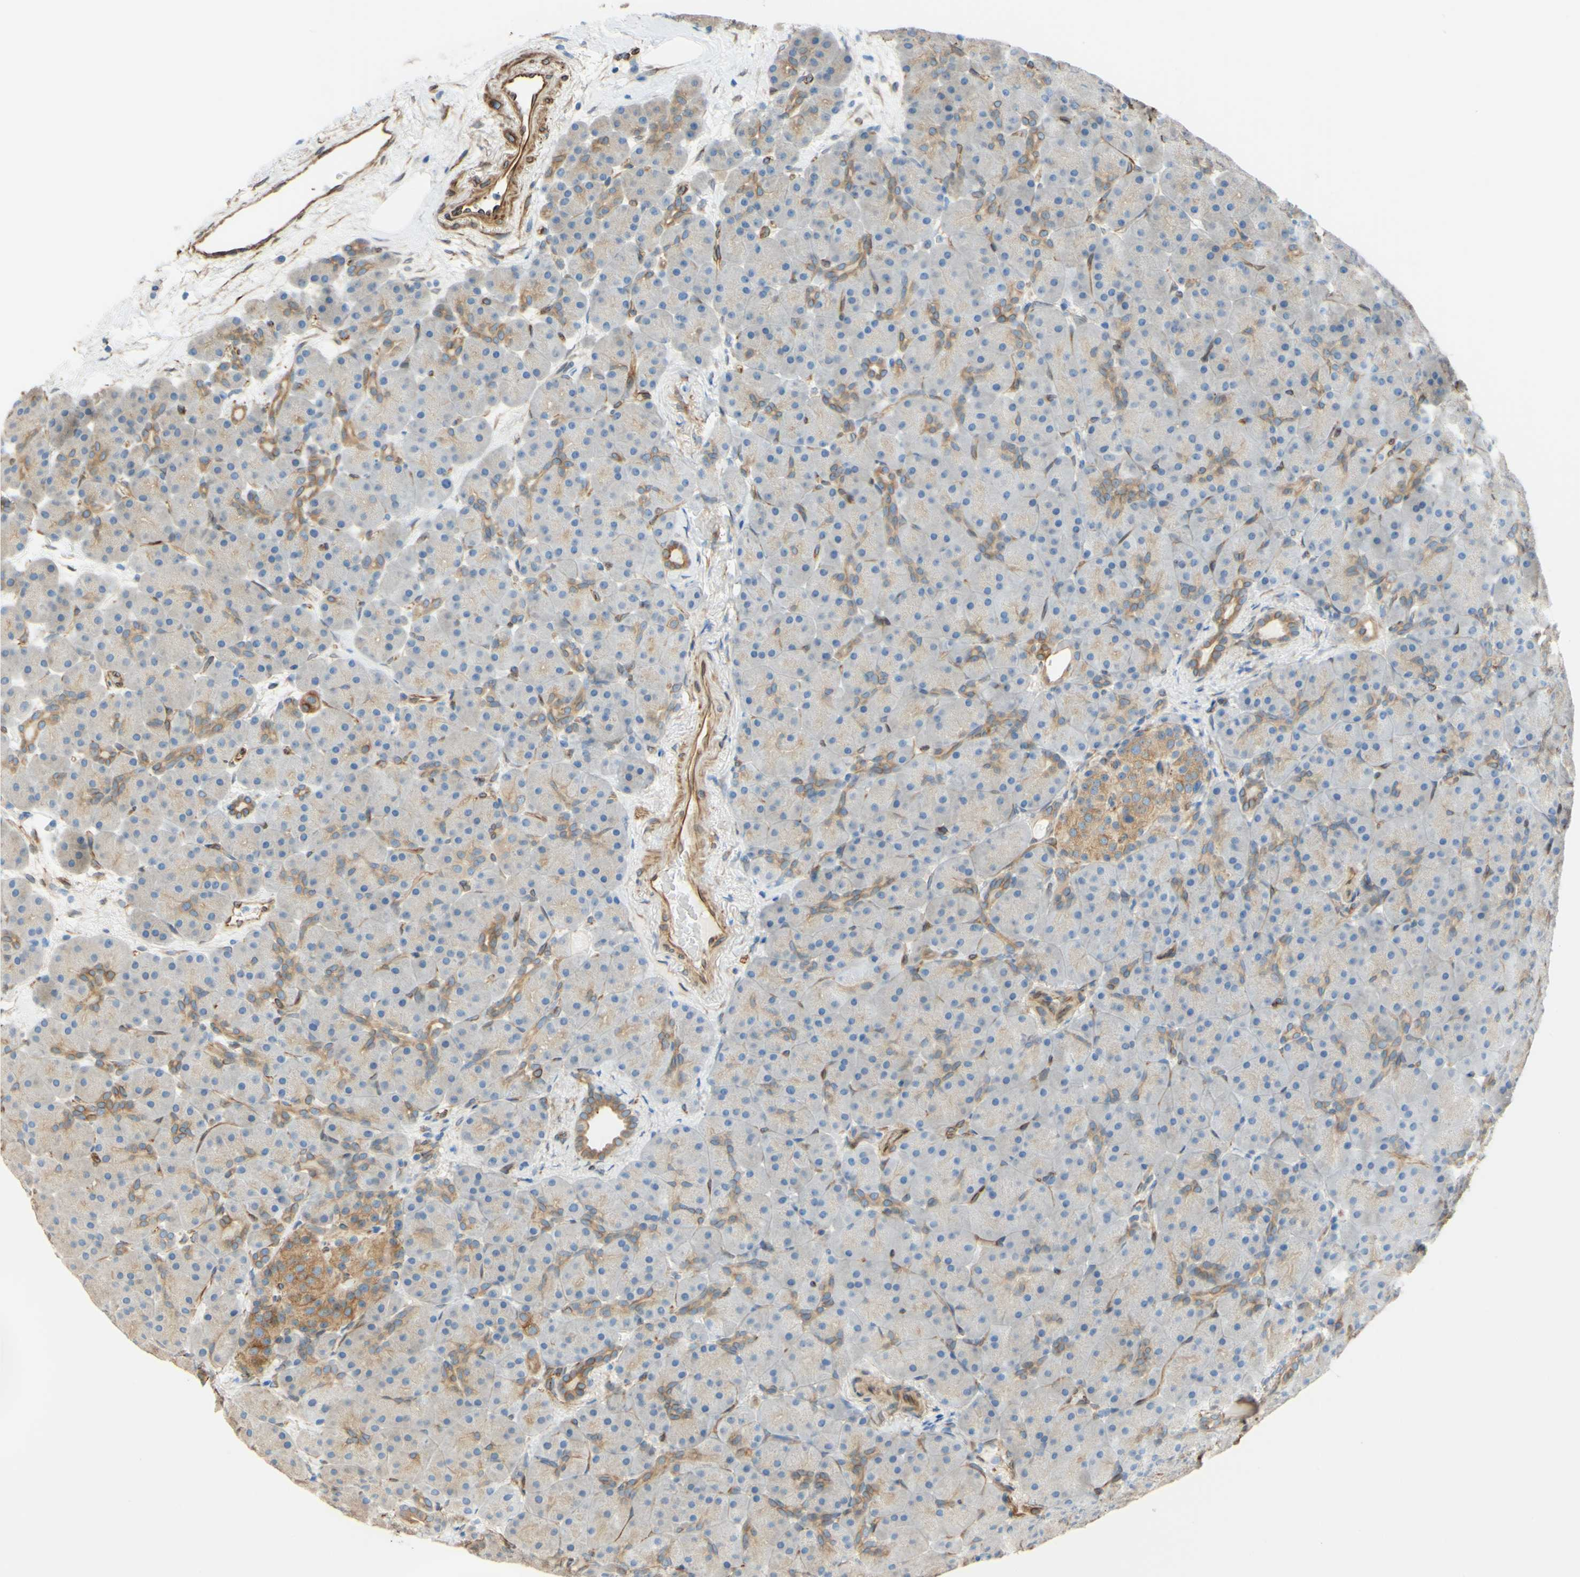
{"staining": {"intensity": "weak", "quantity": "25%-75%", "location": "cytoplasmic/membranous"}, "tissue": "pancreas", "cell_type": "Exocrine glandular cells", "image_type": "normal", "snomed": [{"axis": "morphology", "description": "Normal tissue, NOS"}, {"axis": "topography", "description": "Pancreas"}], "caption": "High-power microscopy captured an immunohistochemistry histopathology image of normal pancreas, revealing weak cytoplasmic/membranous expression in about 25%-75% of exocrine glandular cells.", "gene": "ENDOD1", "patient": {"sex": "male", "age": 66}}